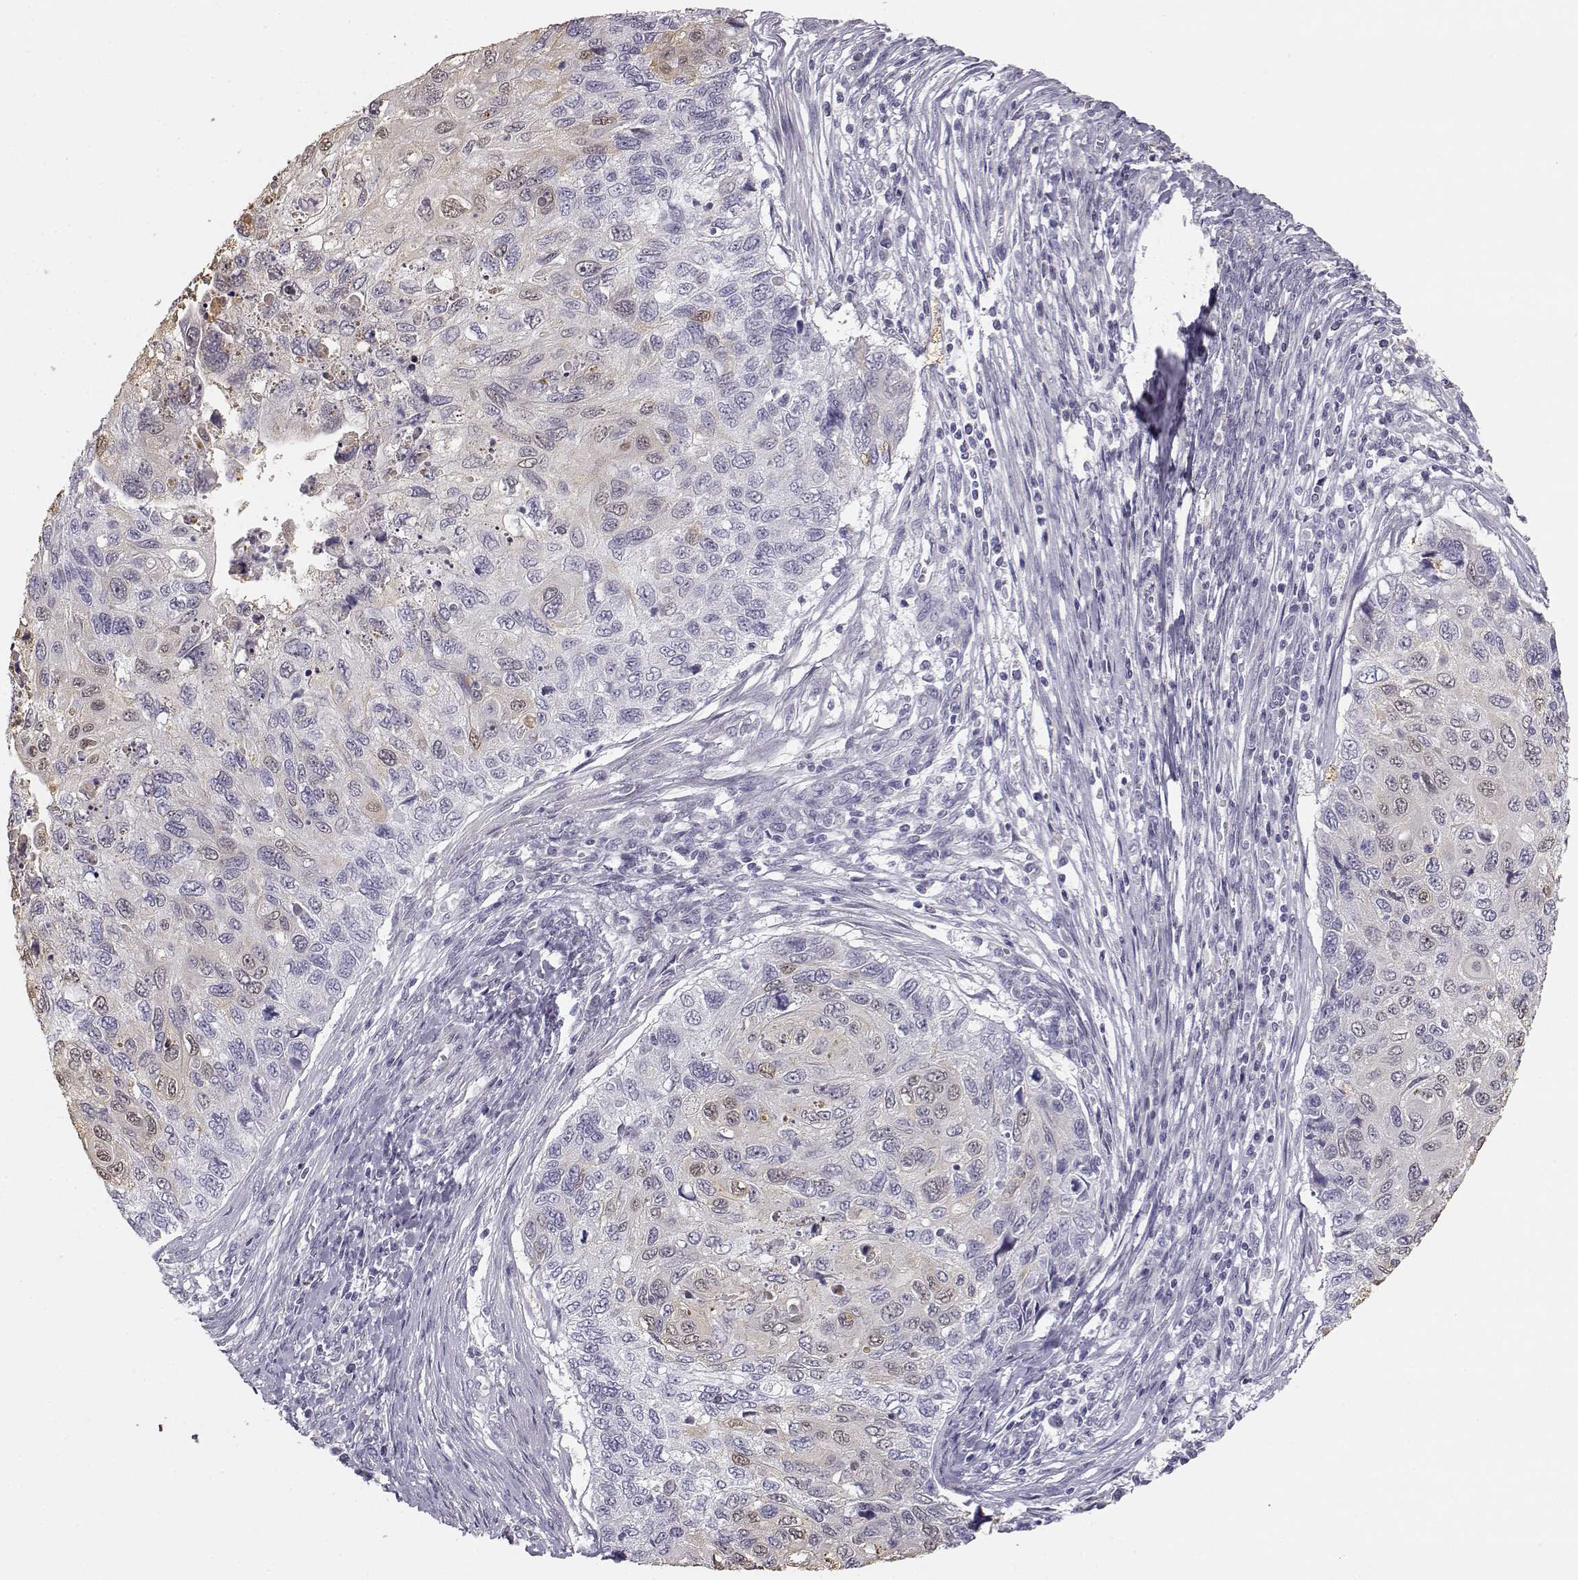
{"staining": {"intensity": "weak", "quantity": "<25%", "location": "cytoplasmic/membranous"}, "tissue": "cervical cancer", "cell_type": "Tumor cells", "image_type": "cancer", "snomed": [{"axis": "morphology", "description": "Squamous cell carcinoma, NOS"}, {"axis": "topography", "description": "Cervix"}], "caption": "Tumor cells are negative for brown protein staining in cervical cancer (squamous cell carcinoma). The staining is performed using DAB (3,3'-diaminobenzidine) brown chromogen with nuclei counter-stained in using hematoxylin.", "gene": "MYCBPAP", "patient": {"sex": "female", "age": 70}}